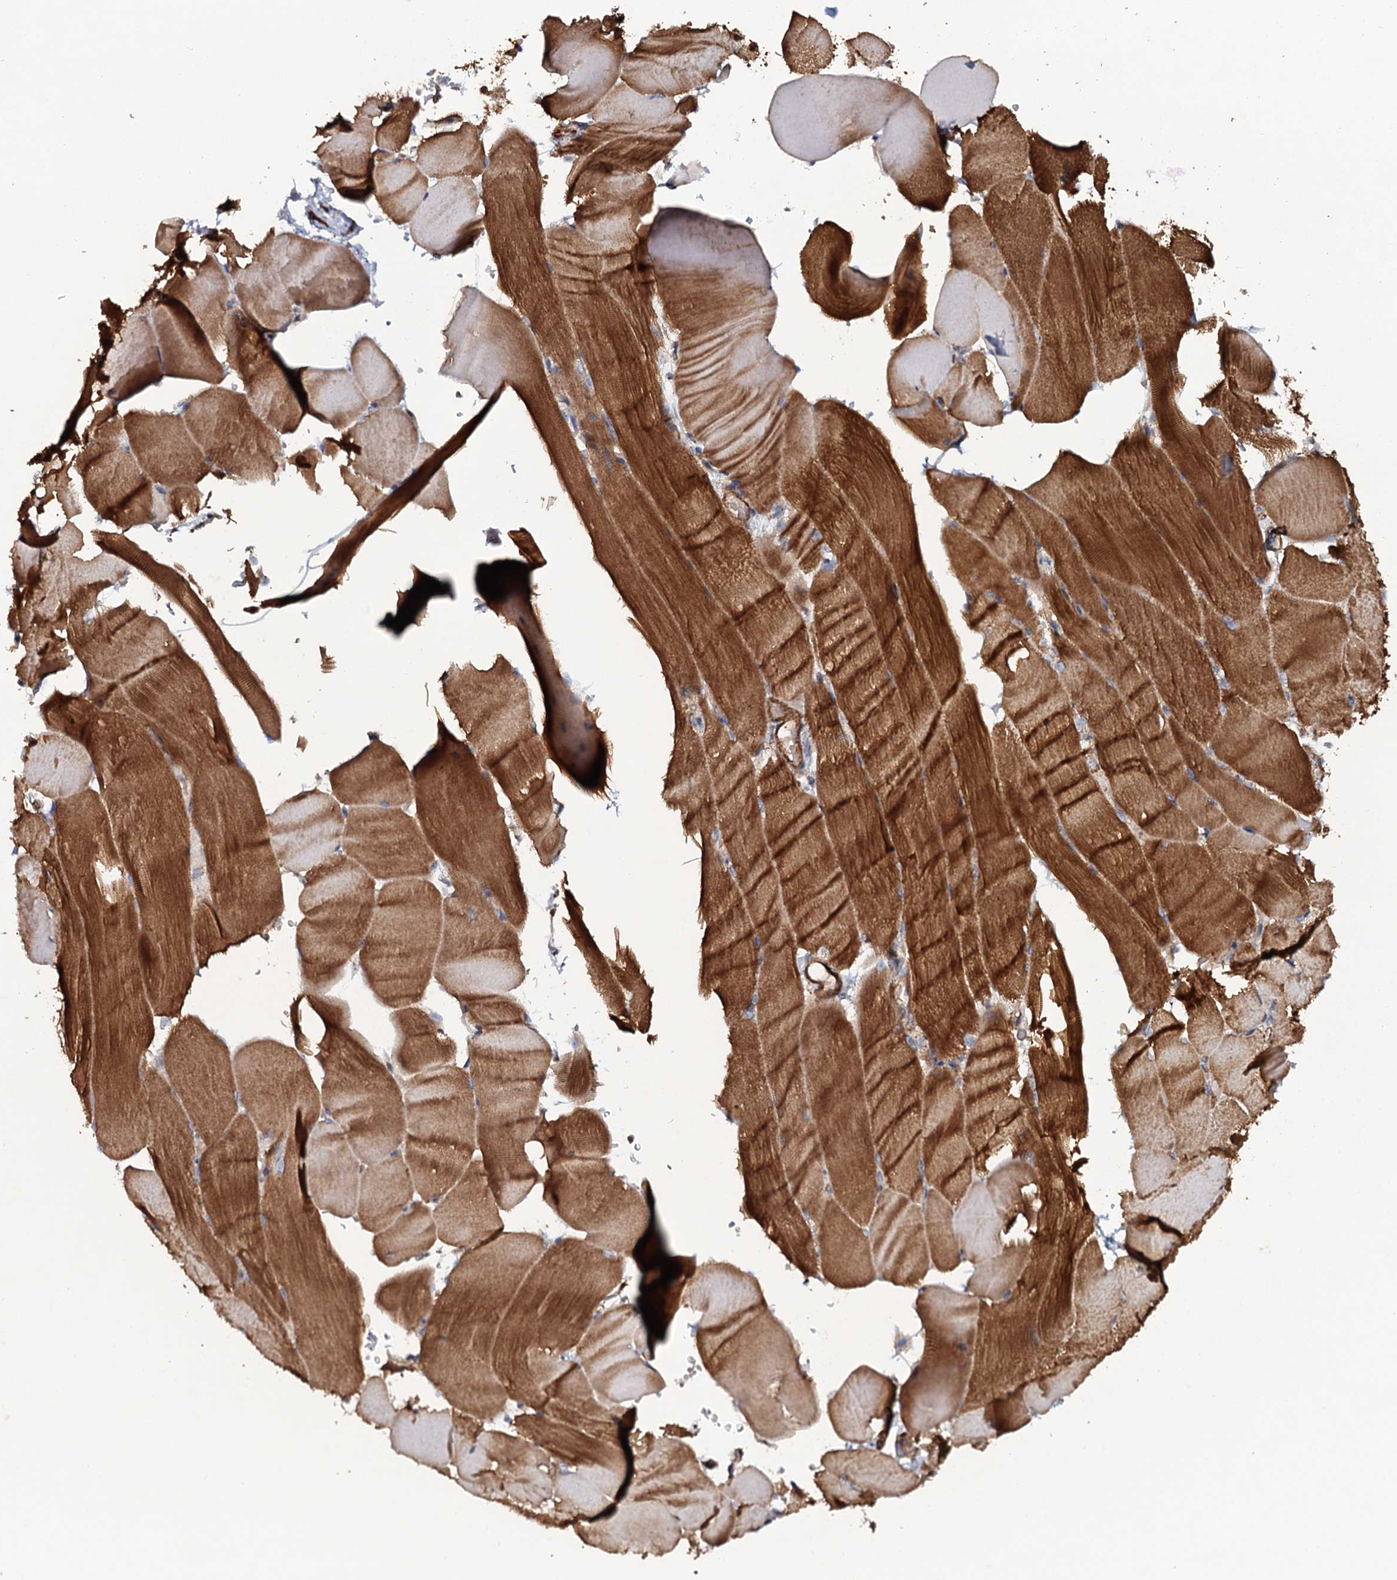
{"staining": {"intensity": "strong", "quantity": "25%-75%", "location": "cytoplasmic/membranous"}, "tissue": "skeletal muscle", "cell_type": "Myocytes", "image_type": "normal", "snomed": [{"axis": "morphology", "description": "Normal tissue, NOS"}, {"axis": "topography", "description": "Skeletal muscle"}, {"axis": "topography", "description": "Parathyroid gland"}], "caption": "Immunohistochemical staining of benign skeletal muscle shows high levels of strong cytoplasmic/membranous staining in approximately 25%-75% of myocytes. (Stains: DAB (3,3'-diaminobenzidine) in brown, nuclei in blue, Microscopy: brightfield microscopy at high magnification).", "gene": "VWA8", "patient": {"sex": "female", "age": 37}}